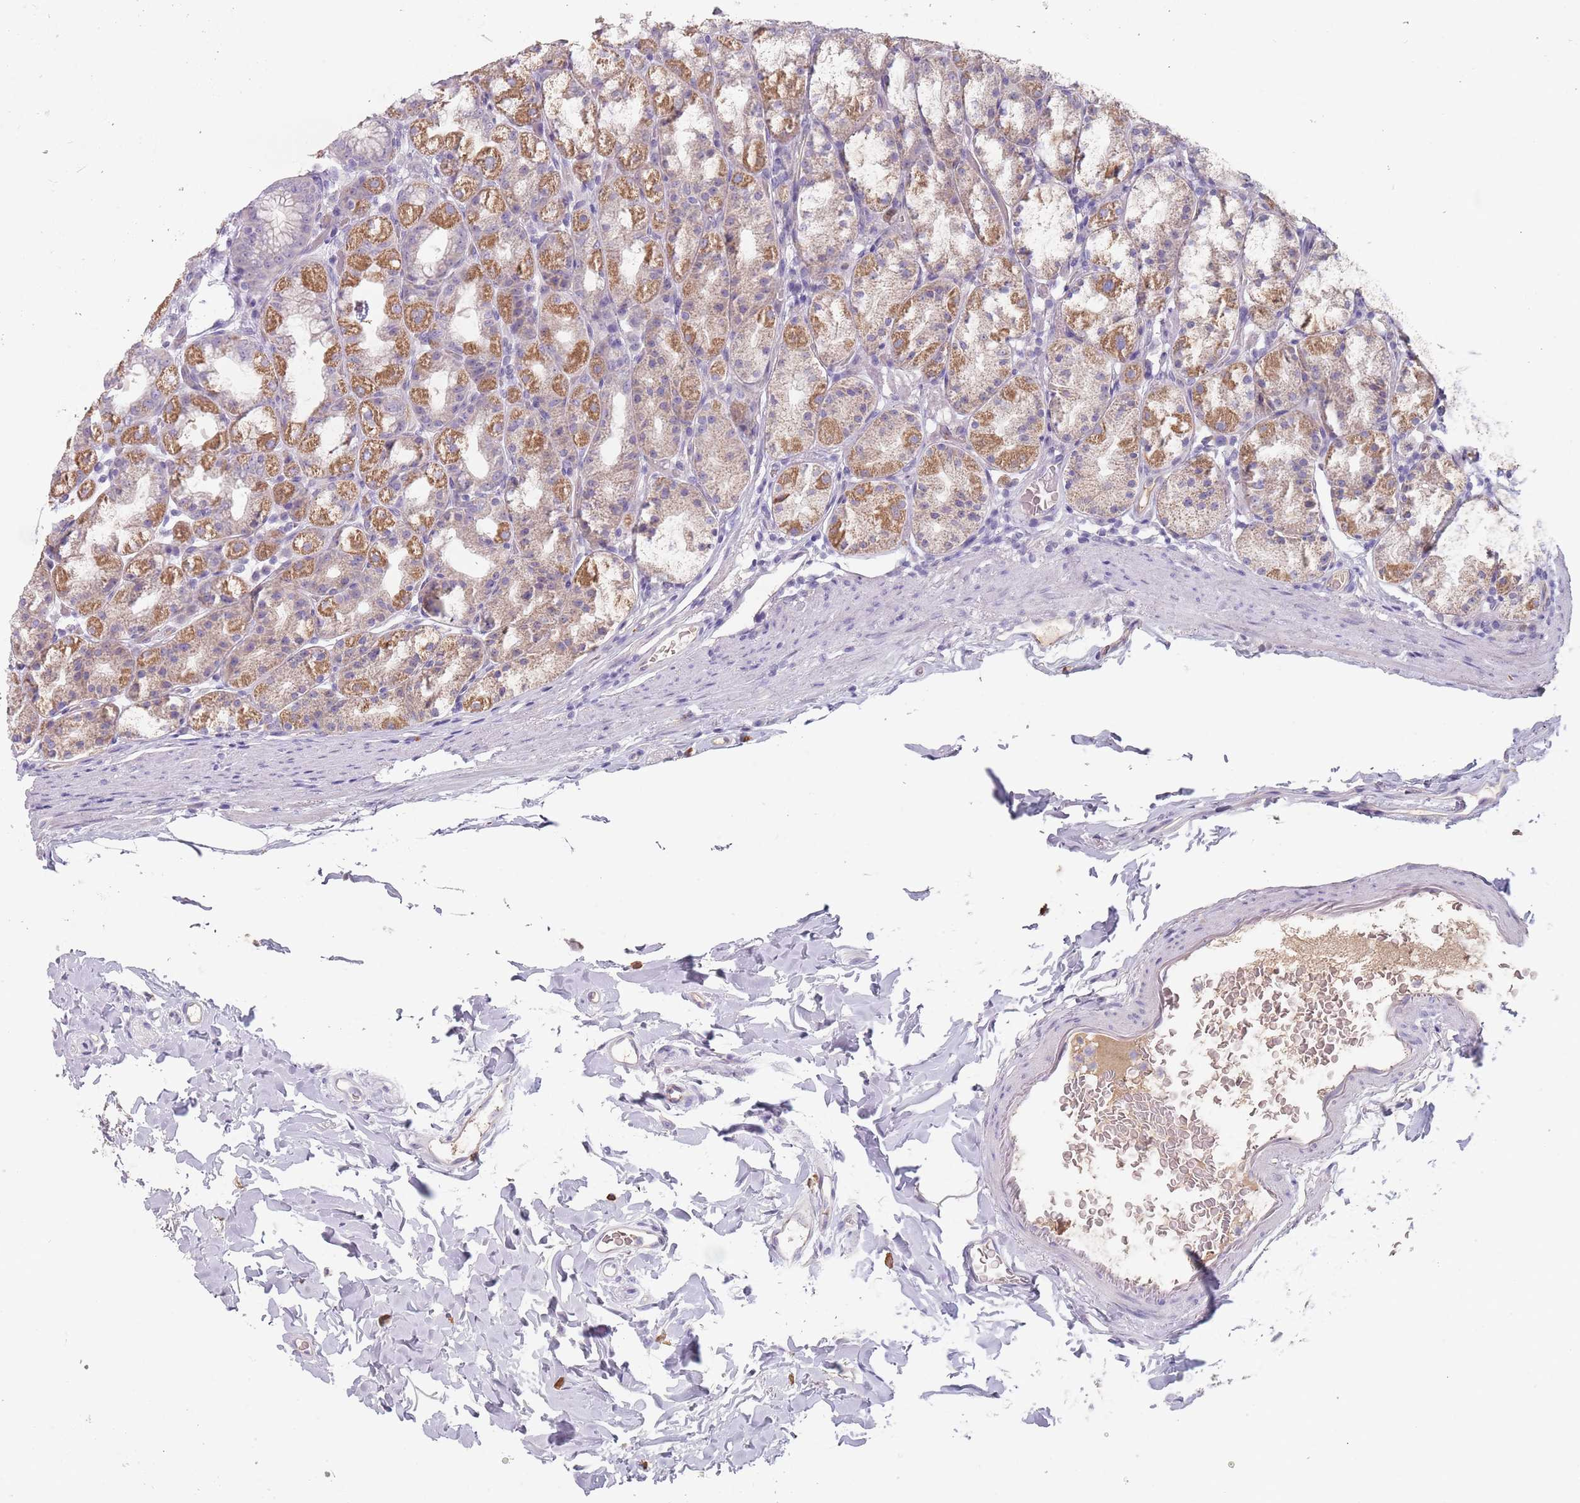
{"staining": {"intensity": "moderate", "quantity": "25%-75%", "location": "cytoplasmic/membranous"}, "tissue": "stomach", "cell_type": "Glandular cells", "image_type": "normal", "snomed": [{"axis": "morphology", "description": "Normal tissue, NOS"}, {"axis": "topography", "description": "Stomach, upper"}], "caption": "Moderate cytoplasmic/membranous protein positivity is seen in about 25%-75% of glandular cells in stomach. (IHC, brightfield microscopy, high magnification).", "gene": "DDX4", "patient": {"sex": "male", "age": 68}}